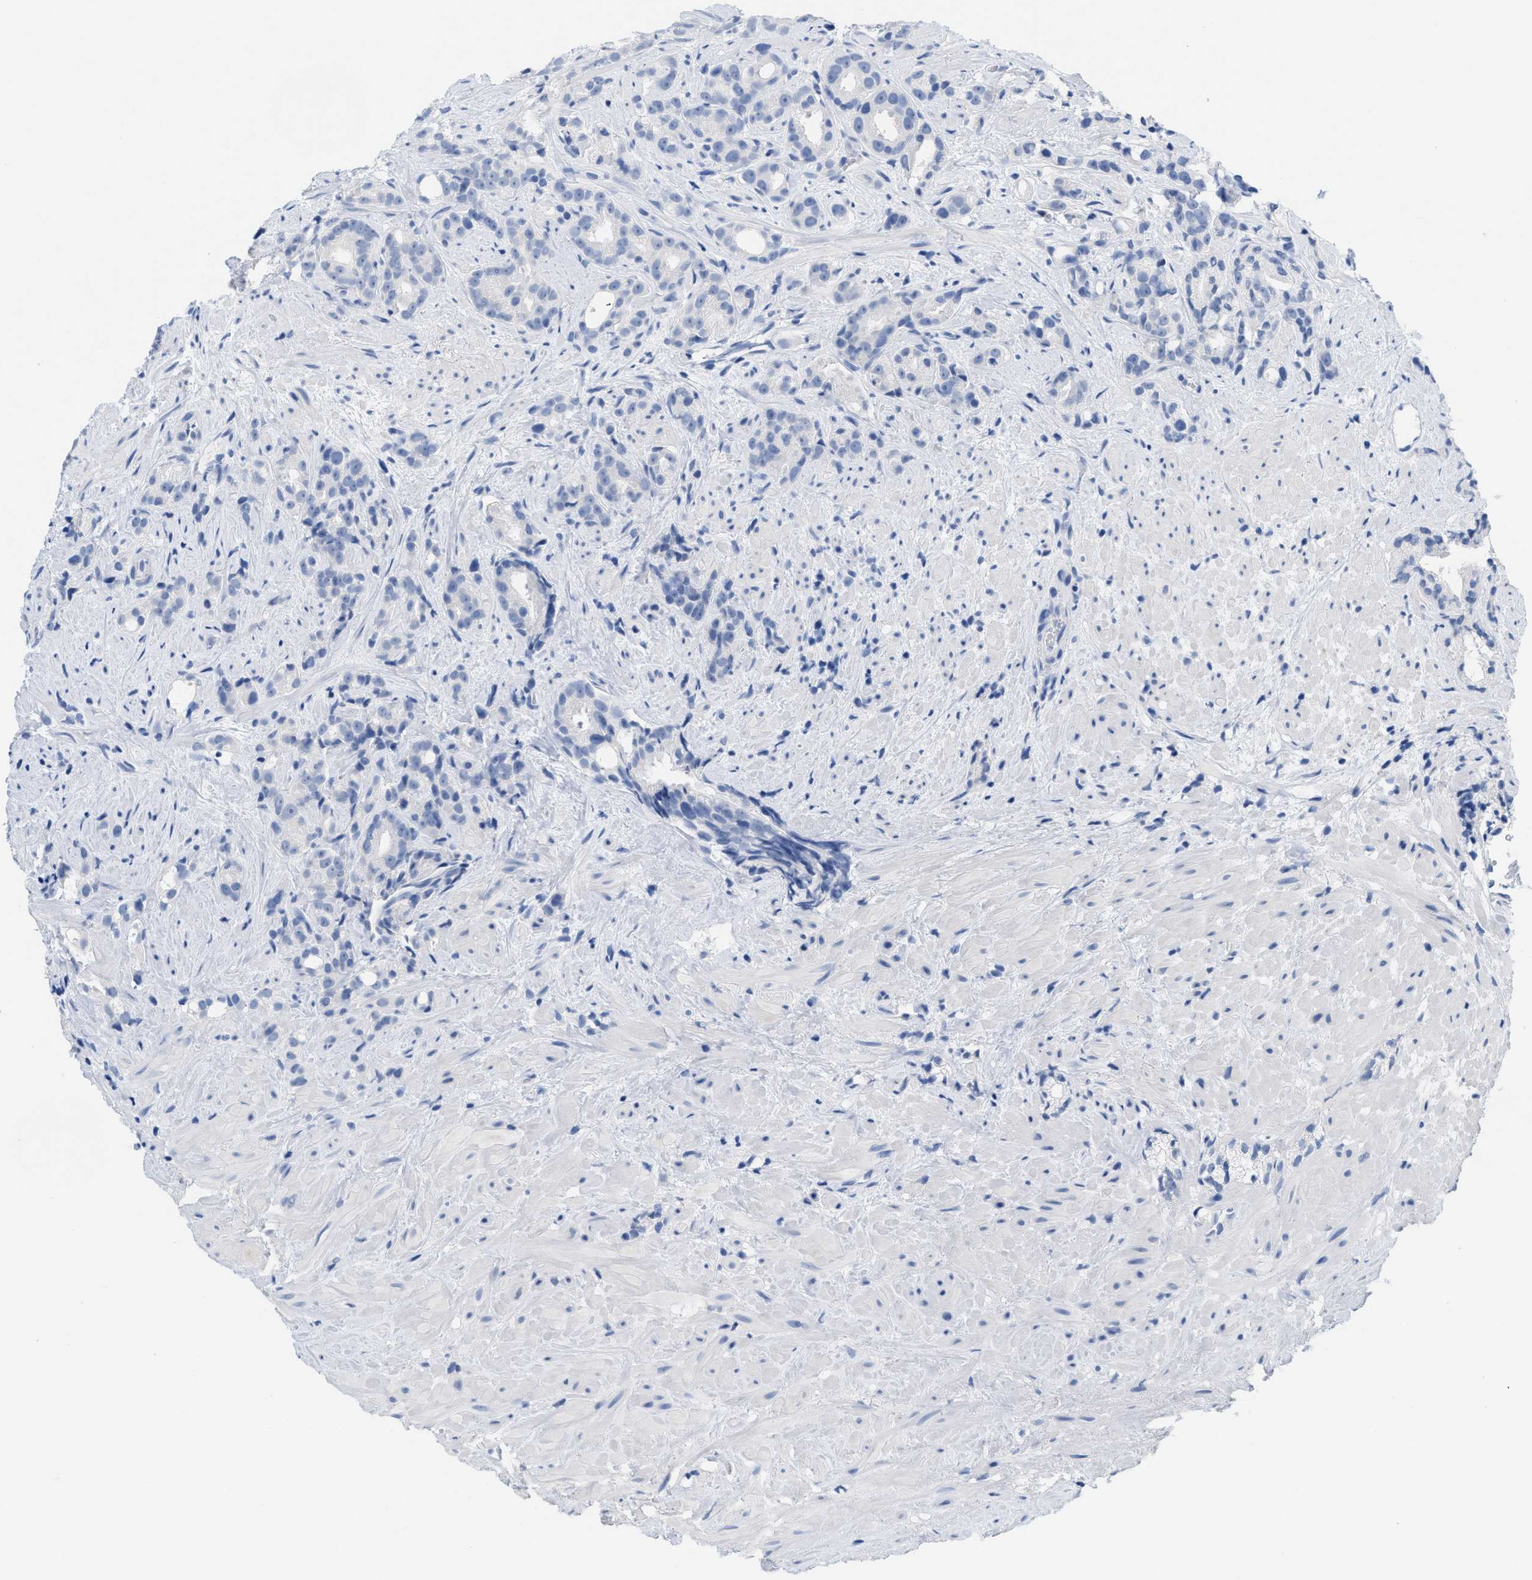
{"staining": {"intensity": "negative", "quantity": "none", "location": "none"}, "tissue": "prostate cancer", "cell_type": "Tumor cells", "image_type": "cancer", "snomed": [{"axis": "morphology", "description": "Adenocarcinoma, Low grade"}, {"axis": "topography", "description": "Prostate"}], "caption": "Adenocarcinoma (low-grade) (prostate) was stained to show a protein in brown. There is no significant staining in tumor cells.", "gene": "CR1", "patient": {"sex": "male", "age": 89}}